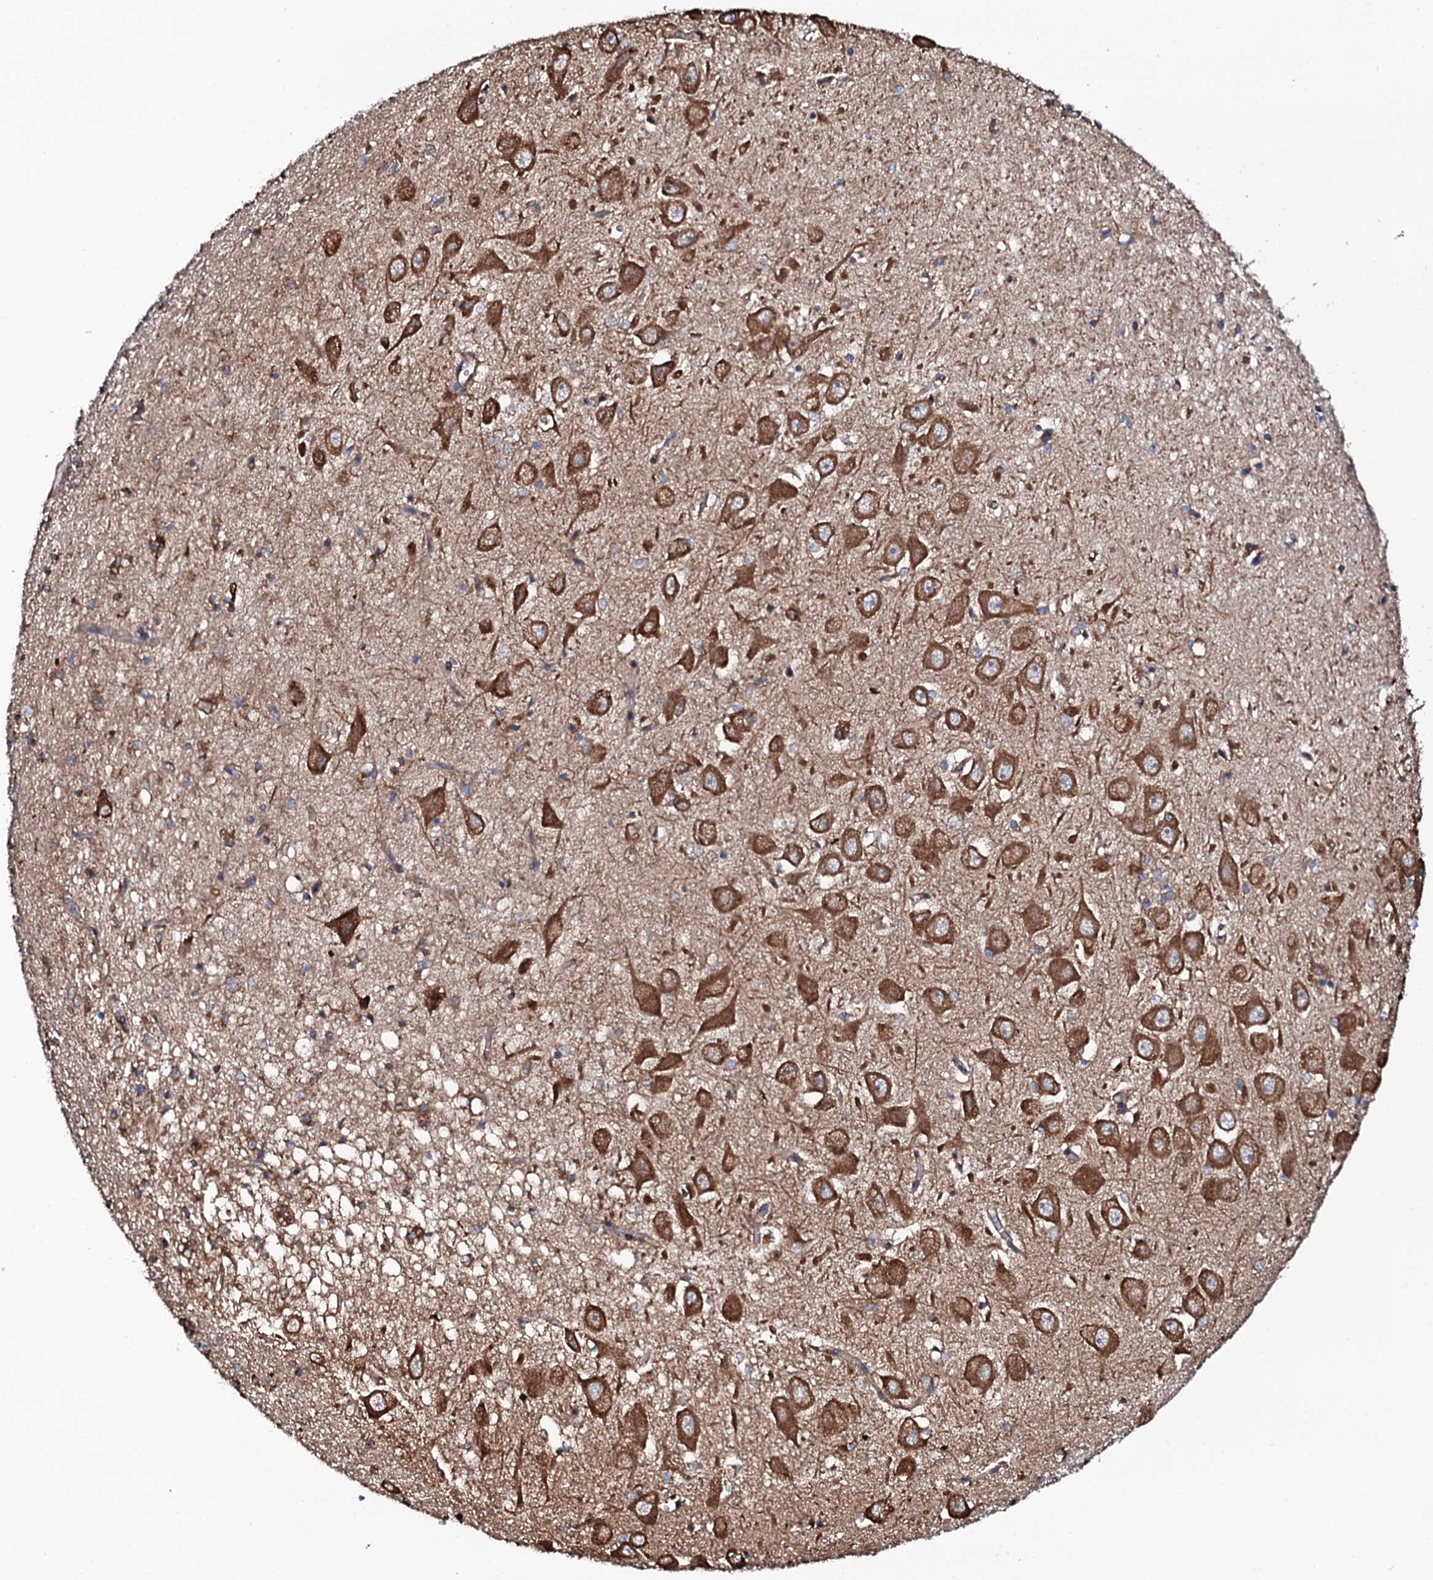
{"staining": {"intensity": "moderate", "quantity": "<25%", "location": "cytoplasmic/membranous"}, "tissue": "hippocampus", "cell_type": "Glial cells", "image_type": "normal", "snomed": [{"axis": "morphology", "description": "Normal tissue, NOS"}, {"axis": "topography", "description": "Hippocampus"}], "caption": "Immunohistochemistry (IHC) (DAB) staining of unremarkable human hippocampus reveals moderate cytoplasmic/membranous protein staining in approximately <25% of glial cells.", "gene": "RAB12", "patient": {"sex": "female", "age": 64}}